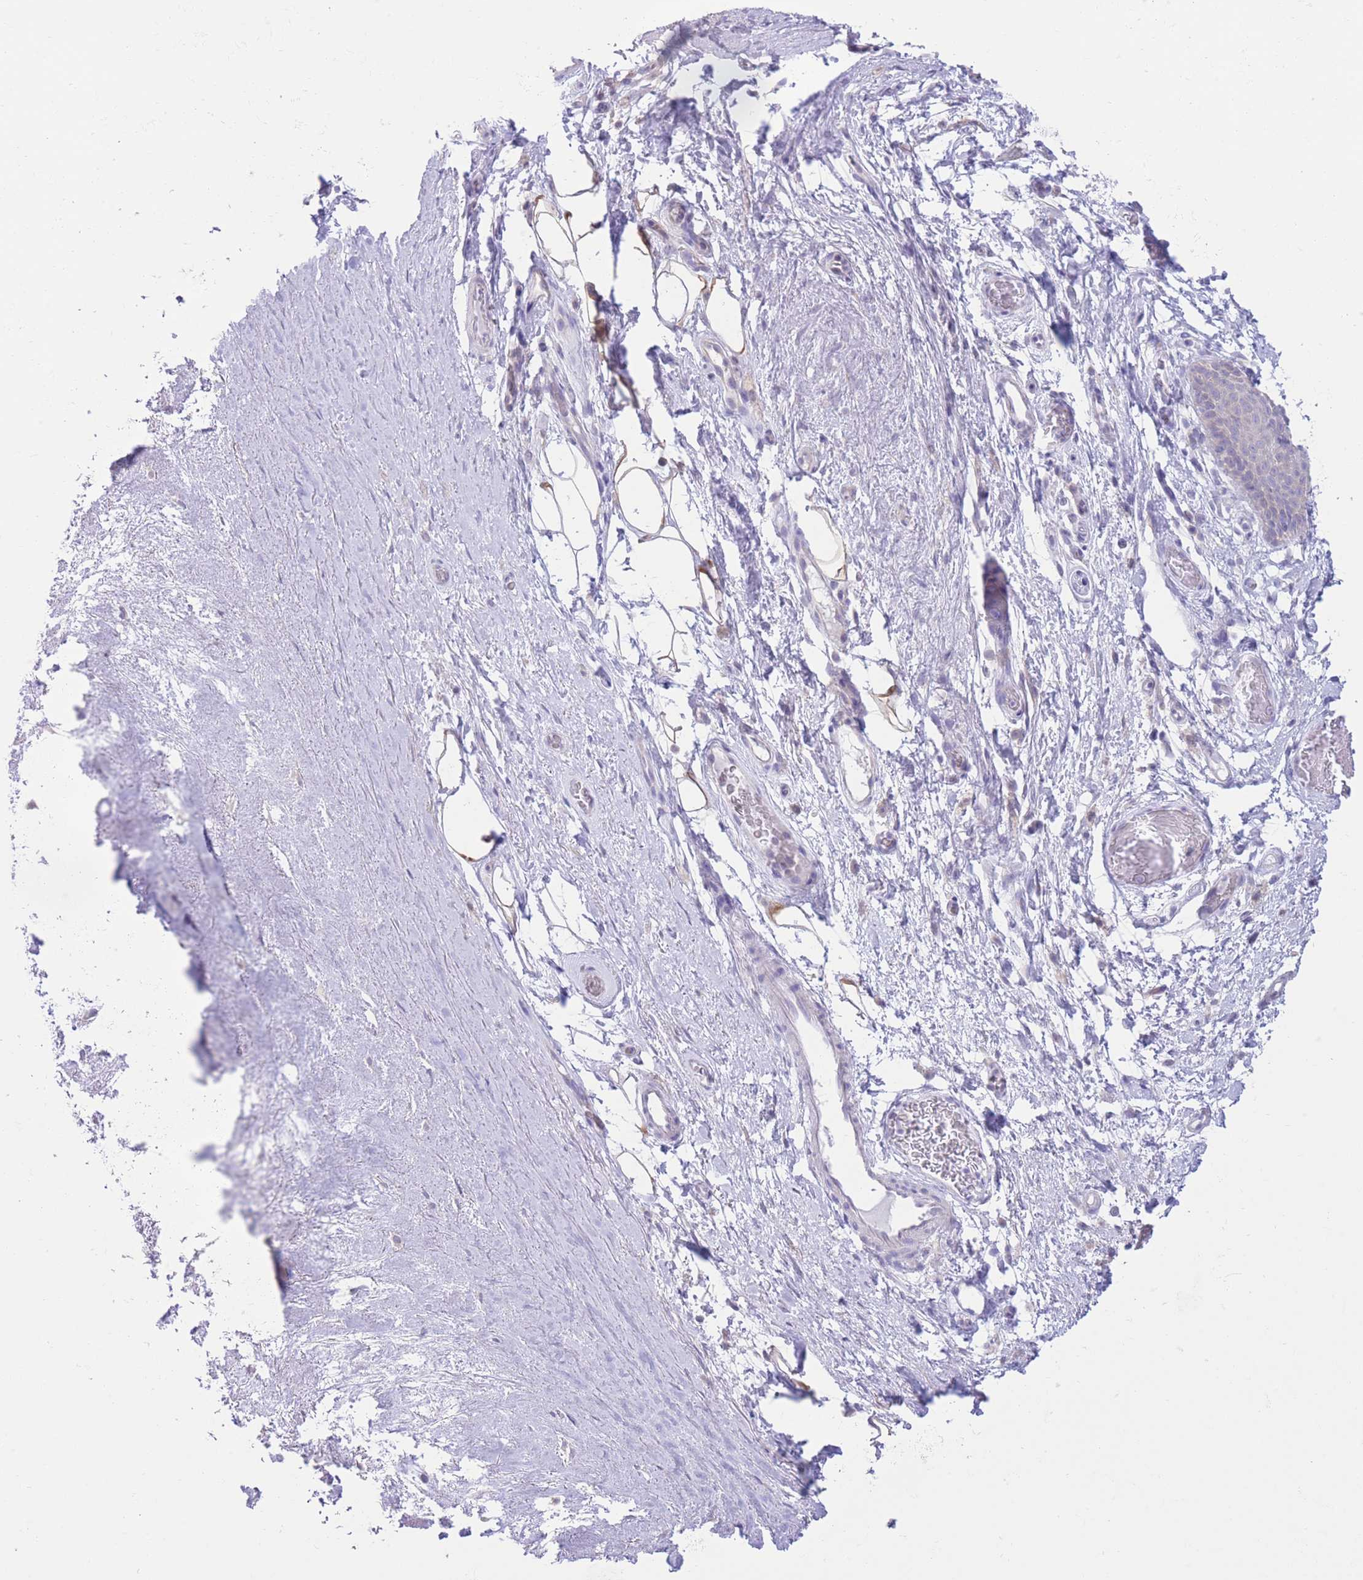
{"staining": {"intensity": "moderate", "quantity": "<25%", "location": "cytoplasmic/membranous"}, "tissue": "adipose tissue", "cell_type": "Adipocytes", "image_type": "normal", "snomed": [{"axis": "morphology", "description": "Normal tissue, NOS"}, {"axis": "topography", "description": "Cartilage tissue"}], "caption": "High-magnification brightfield microscopy of normal adipose tissue stained with DAB (3,3'-diaminobenzidine) (brown) and counterstained with hematoxylin (blue). adipocytes exhibit moderate cytoplasmic/membranous expression is appreciated in approximately<25% of cells.", "gene": "FAH", "patient": {"sex": "male", "age": 81}}